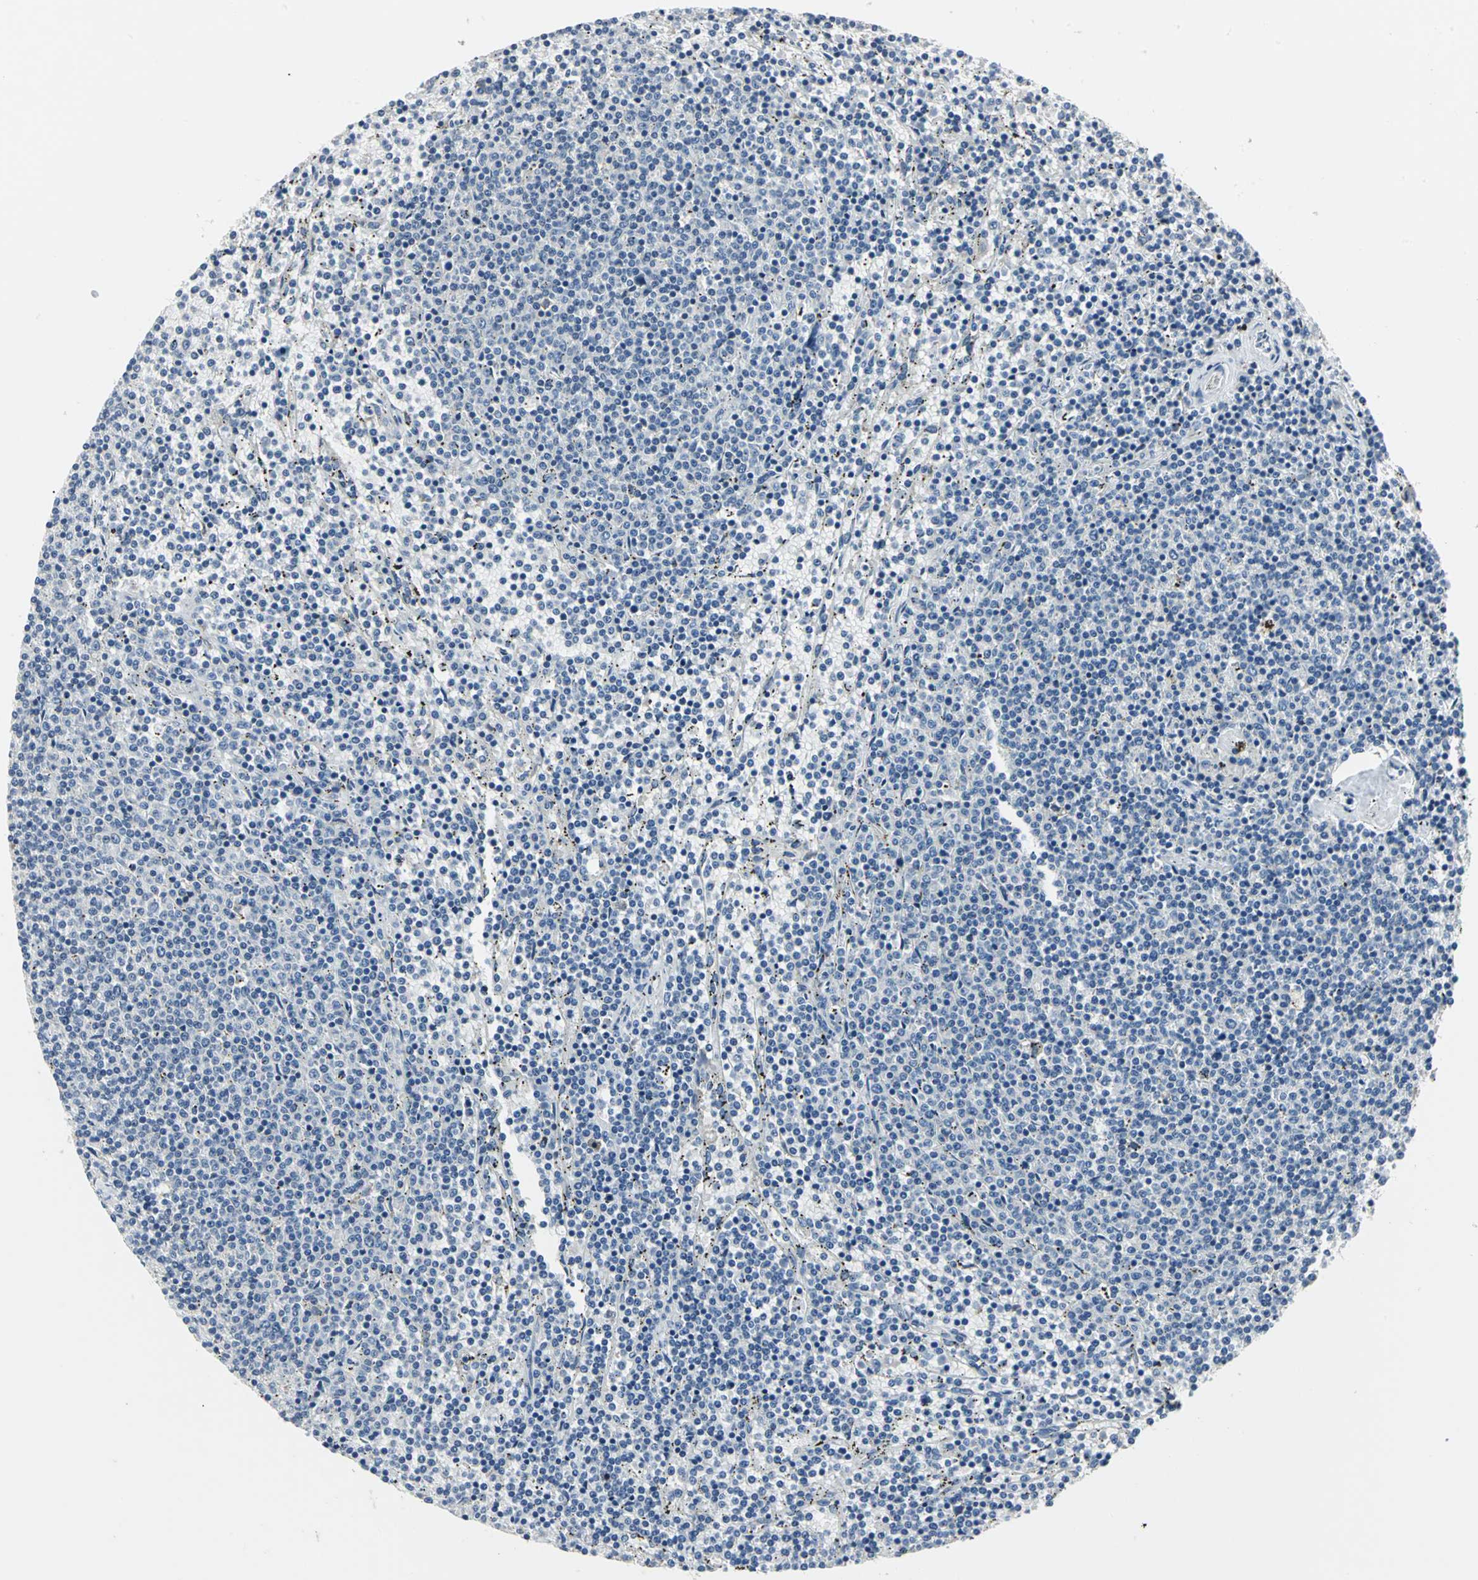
{"staining": {"intensity": "negative", "quantity": "none", "location": "none"}, "tissue": "lymphoma", "cell_type": "Tumor cells", "image_type": "cancer", "snomed": [{"axis": "morphology", "description": "Malignant lymphoma, non-Hodgkin's type, Low grade"}, {"axis": "topography", "description": "Spleen"}], "caption": "Immunohistochemistry of human low-grade malignant lymphoma, non-Hodgkin's type demonstrates no staining in tumor cells.", "gene": "B3GNT2", "patient": {"sex": "female", "age": 50}}